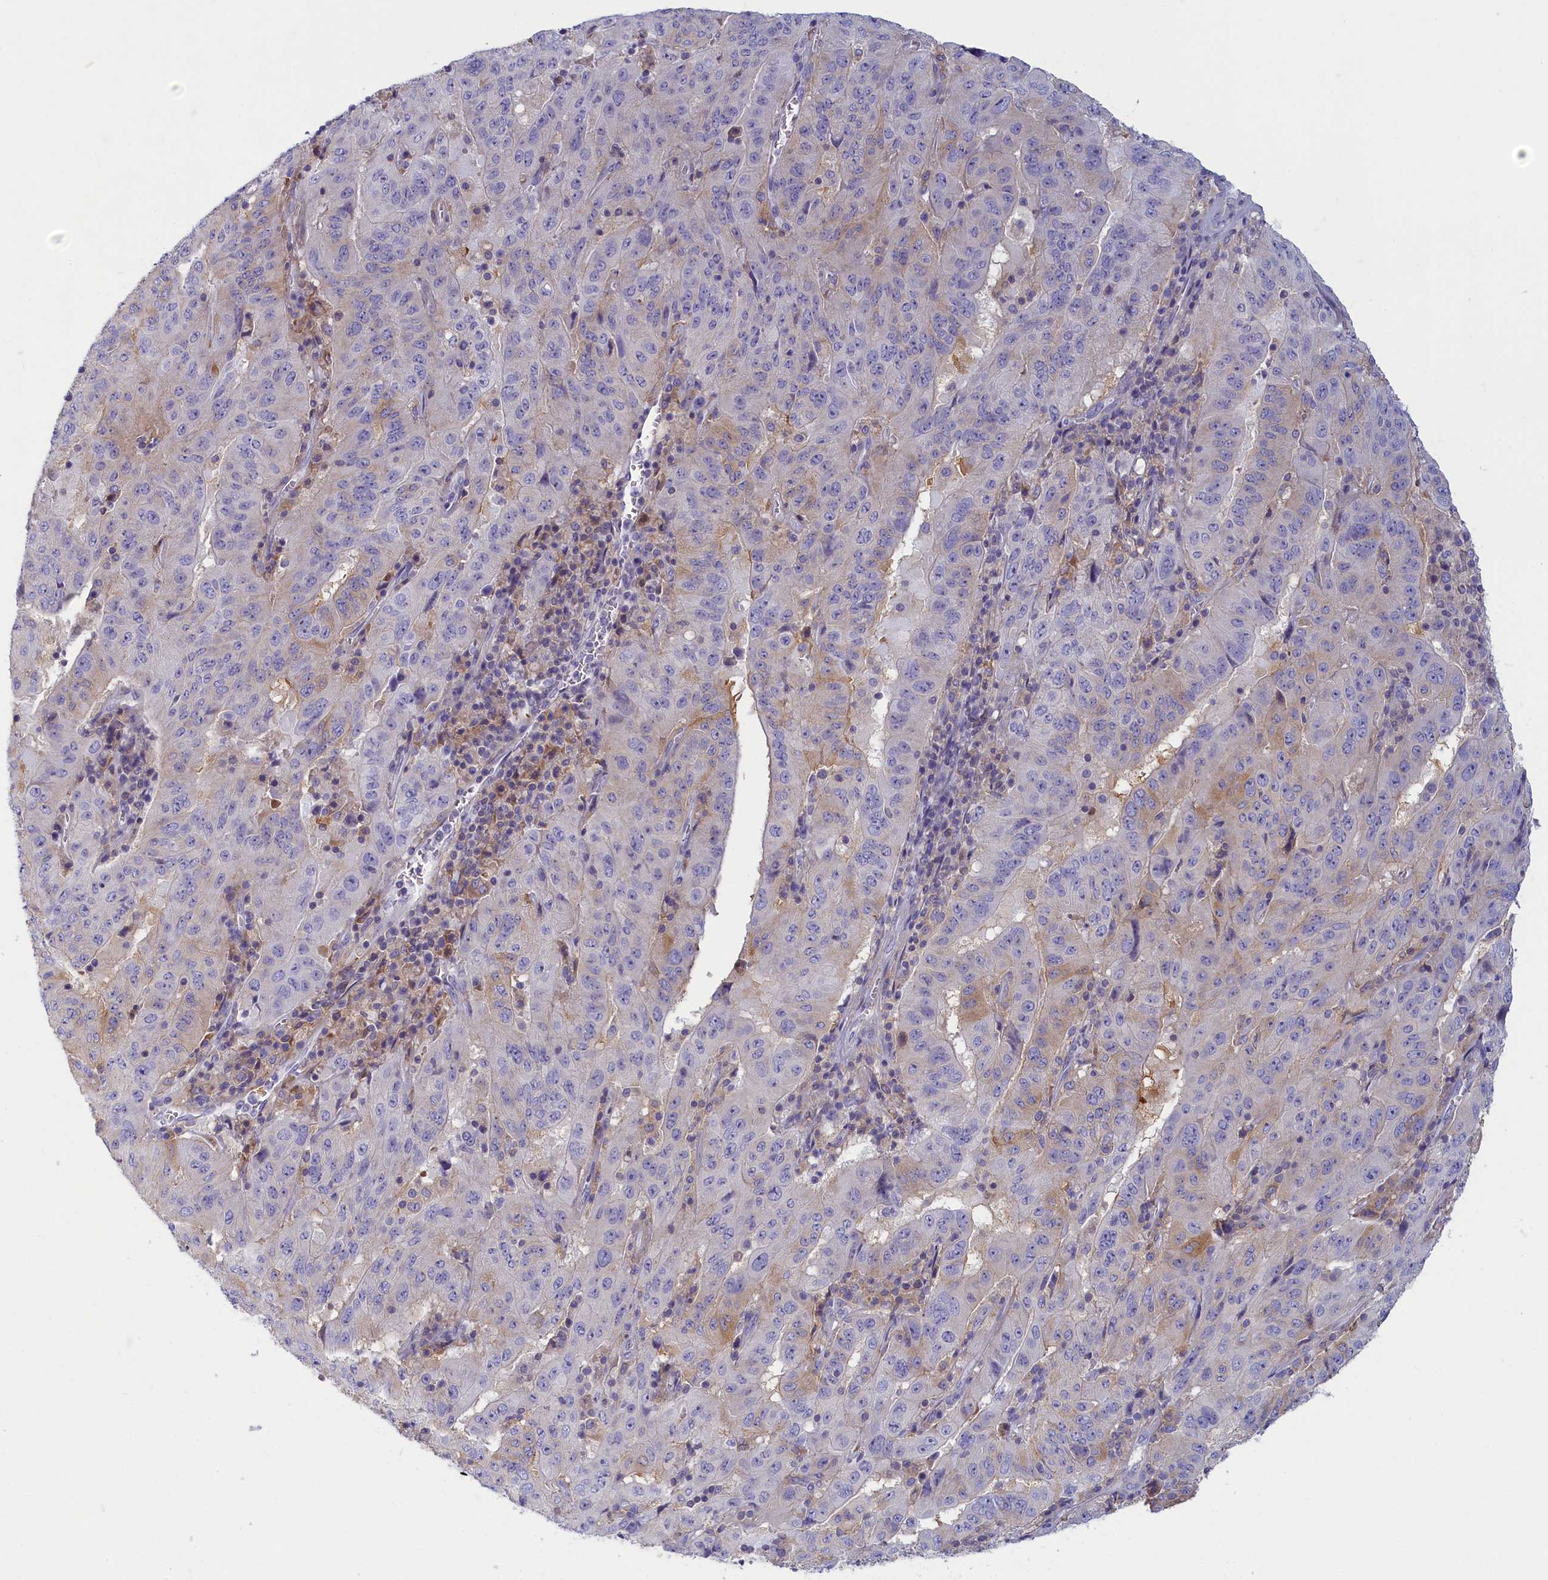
{"staining": {"intensity": "weak", "quantity": "<25%", "location": "cytoplasmic/membranous"}, "tissue": "pancreatic cancer", "cell_type": "Tumor cells", "image_type": "cancer", "snomed": [{"axis": "morphology", "description": "Adenocarcinoma, NOS"}, {"axis": "topography", "description": "Pancreas"}], "caption": "Pancreatic cancer (adenocarcinoma) stained for a protein using immunohistochemistry shows no positivity tumor cells.", "gene": "NOL10", "patient": {"sex": "male", "age": 63}}